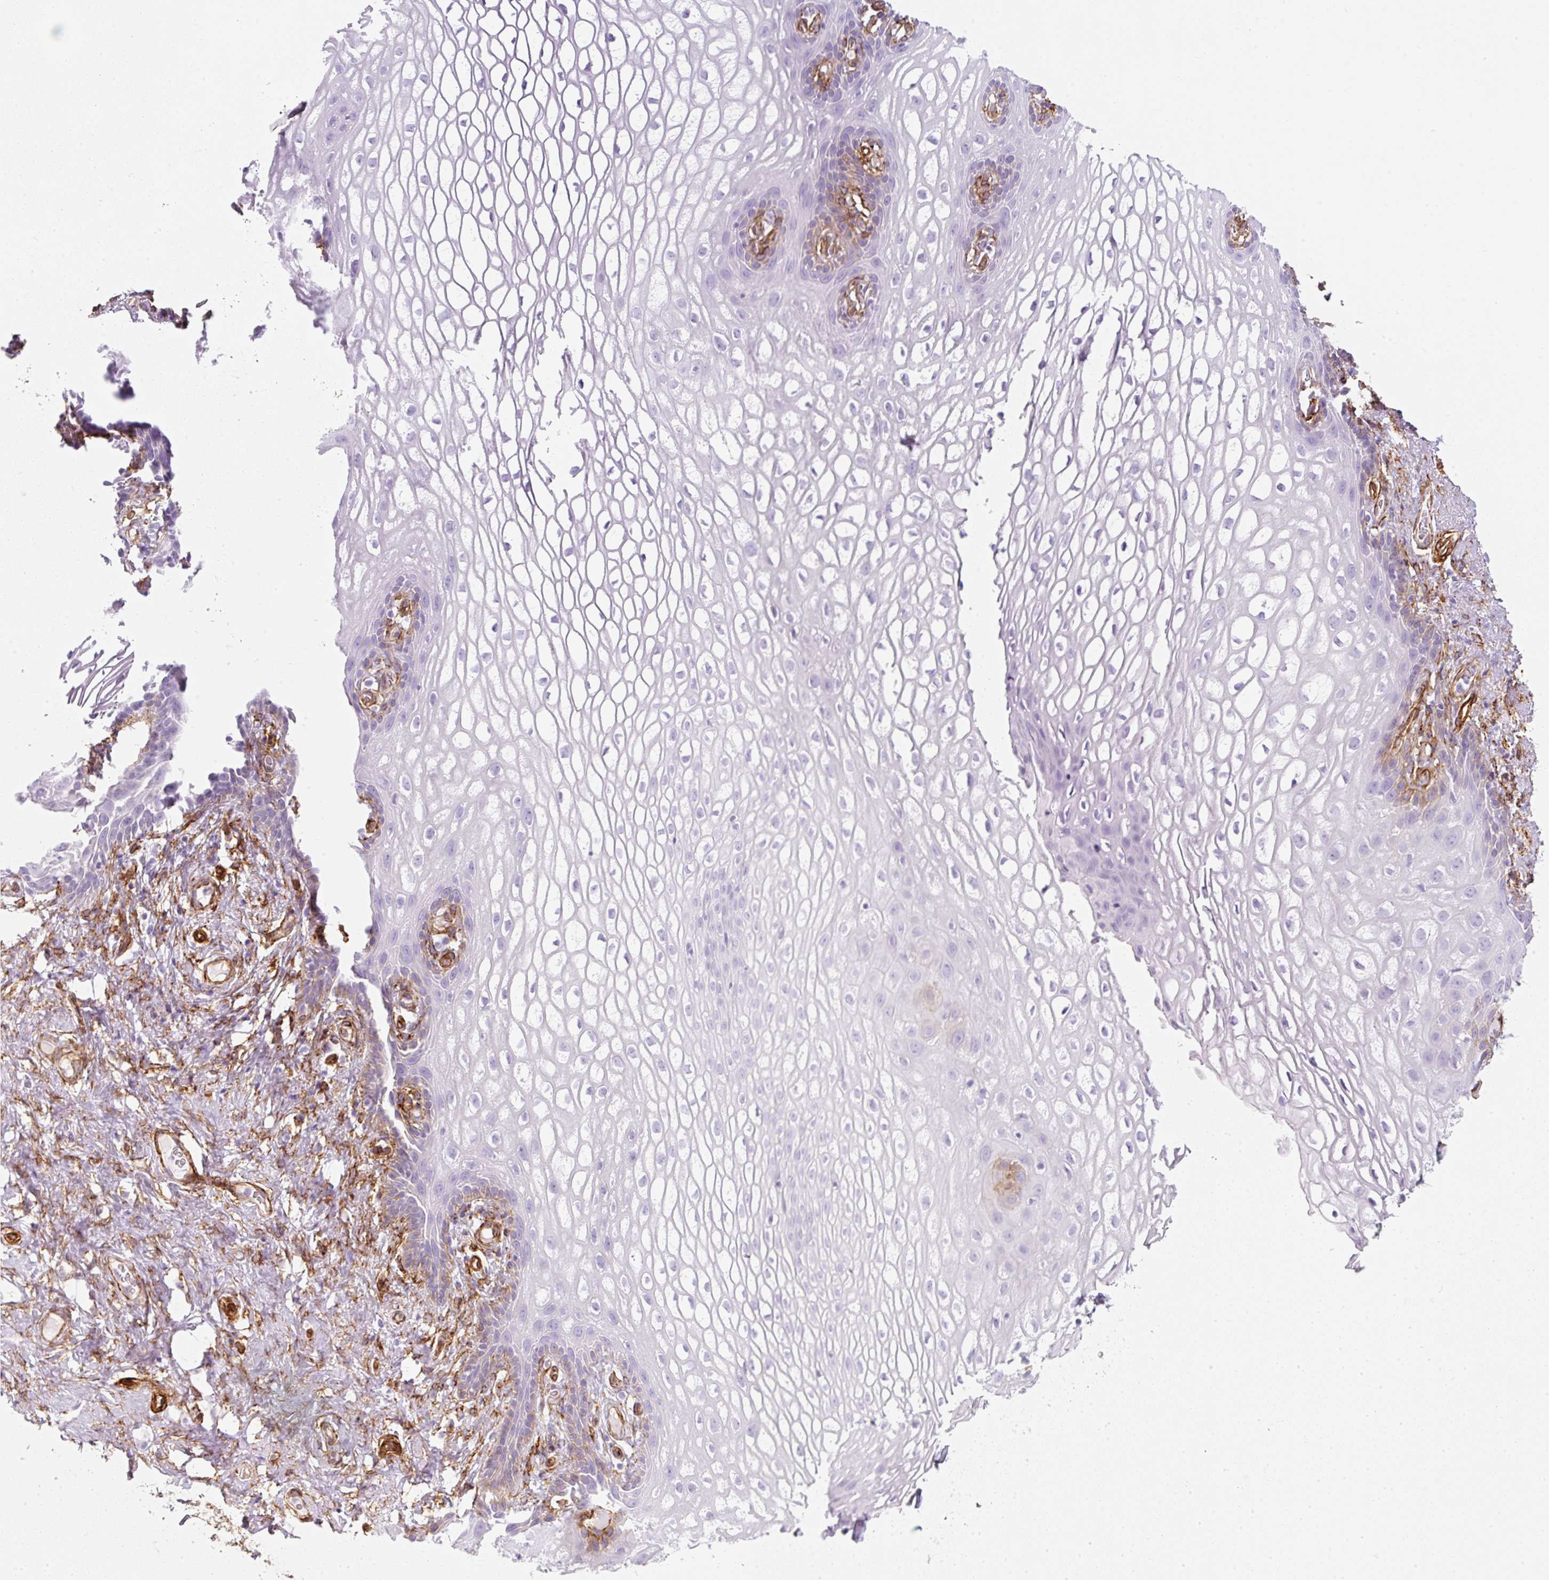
{"staining": {"intensity": "moderate", "quantity": "<25%", "location": "cytoplasmic/membranous"}, "tissue": "vagina", "cell_type": "Squamous epithelial cells", "image_type": "normal", "snomed": [{"axis": "morphology", "description": "Normal tissue, NOS"}, {"axis": "topography", "description": "Vagina"}, {"axis": "topography", "description": "Peripheral nerve tissue"}], "caption": "Brown immunohistochemical staining in unremarkable human vagina exhibits moderate cytoplasmic/membranous staining in approximately <25% of squamous epithelial cells.", "gene": "CAVIN3", "patient": {"sex": "female", "age": 71}}